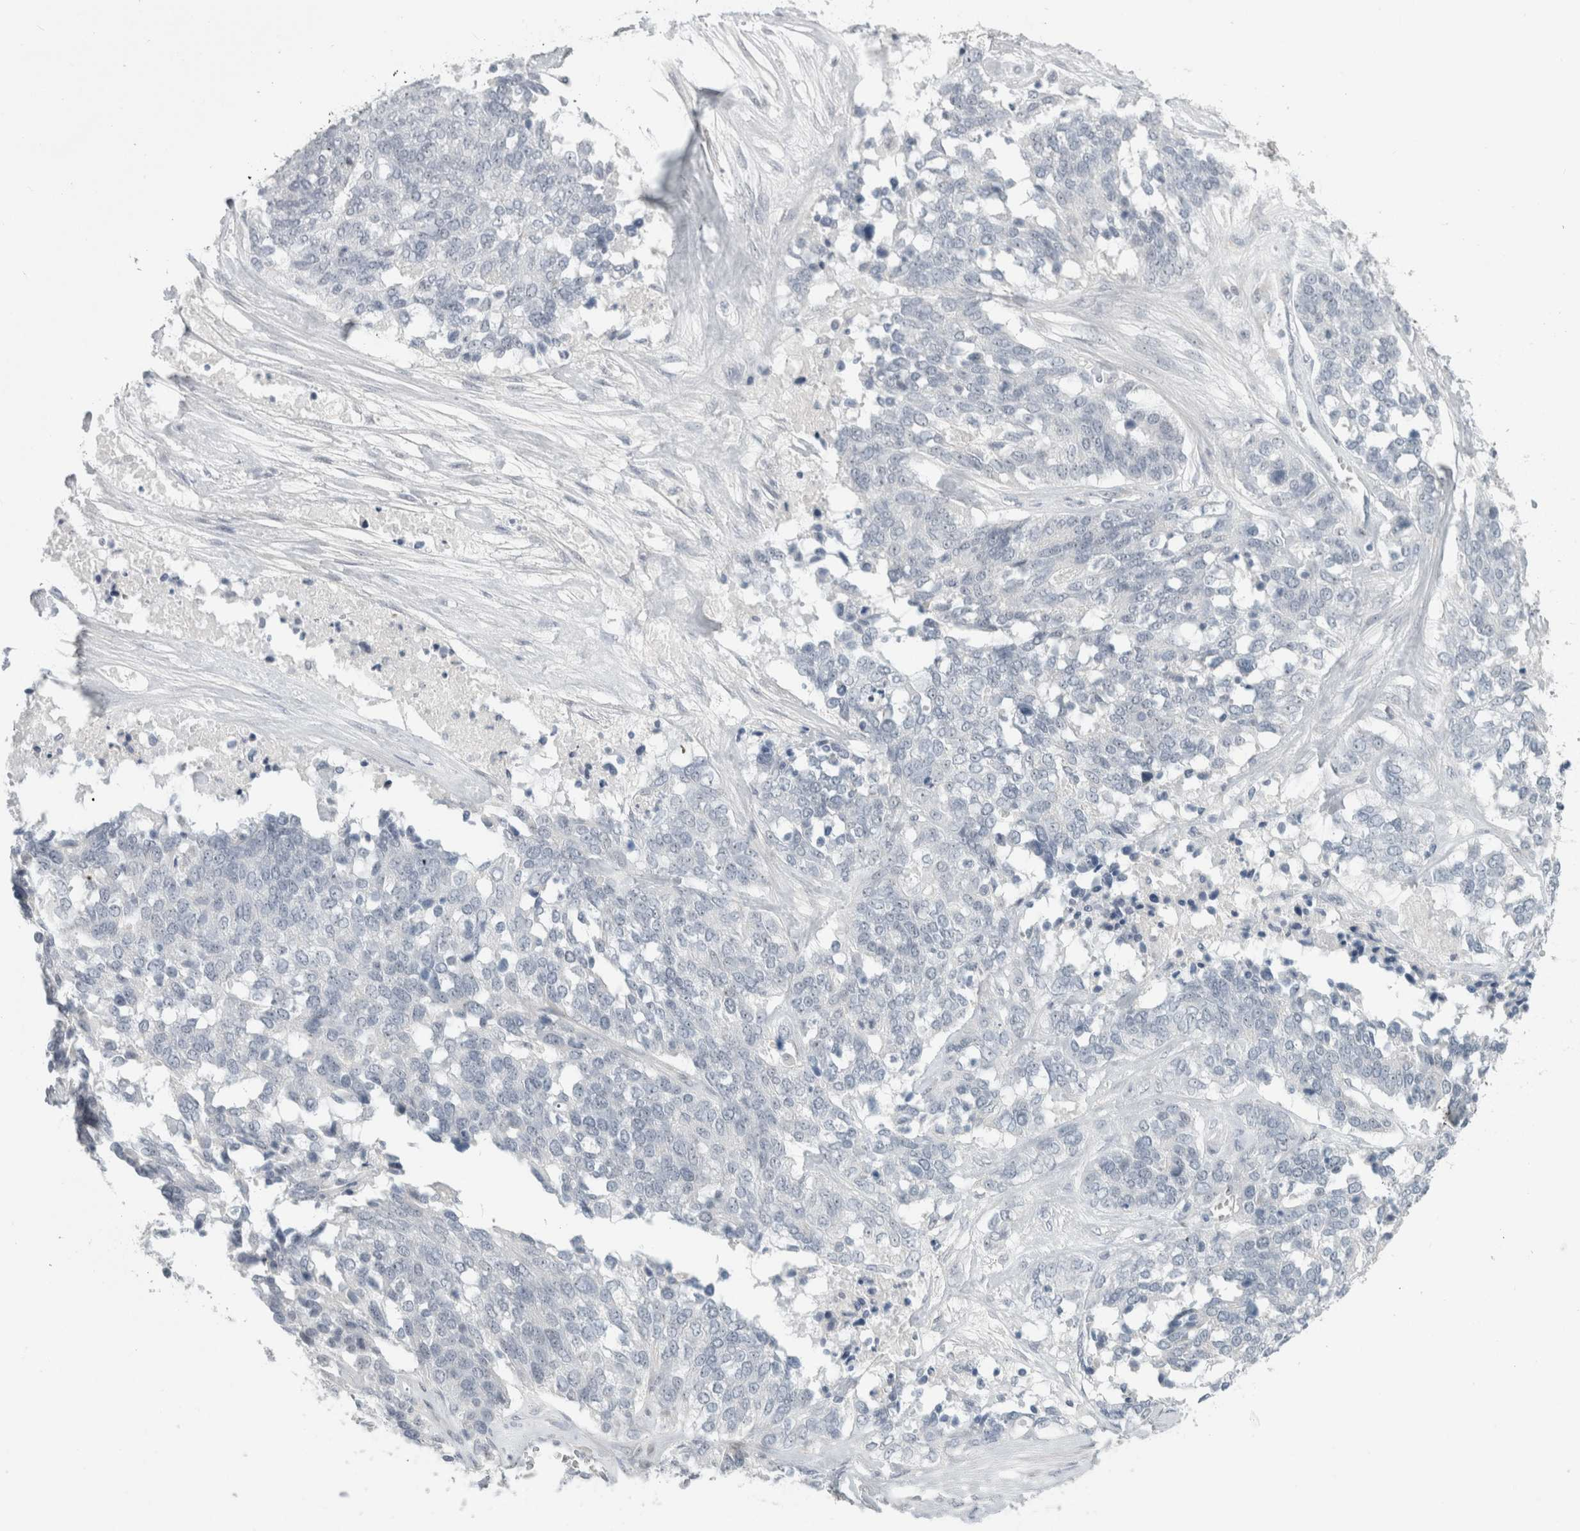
{"staining": {"intensity": "negative", "quantity": "none", "location": "none"}, "tissue": "ovarian cancer", "cell_type": "Tumor cells", "image_type": "cancer", "snomed": [{"axis": "morphology", "description": "Cystadenocarcinoma, serous, NOS"}, {"axis": "topography", "description": "Ovary"}], "caption": "A high-resolution photomicrograph shows immunohistochemistry (IHC) staining of serous cystadenocarcinoma (ovarian), which displays no significant positivity in tumor cells. Brightfield microscopy of immunohistochemistry stained with DAB (3,3'-diaminobenzidine) (brown) and hematoxylin (blue), captured at high magnification.", "gene": "FMR1NB", "patient": {"sex": "female", "age": 44}}